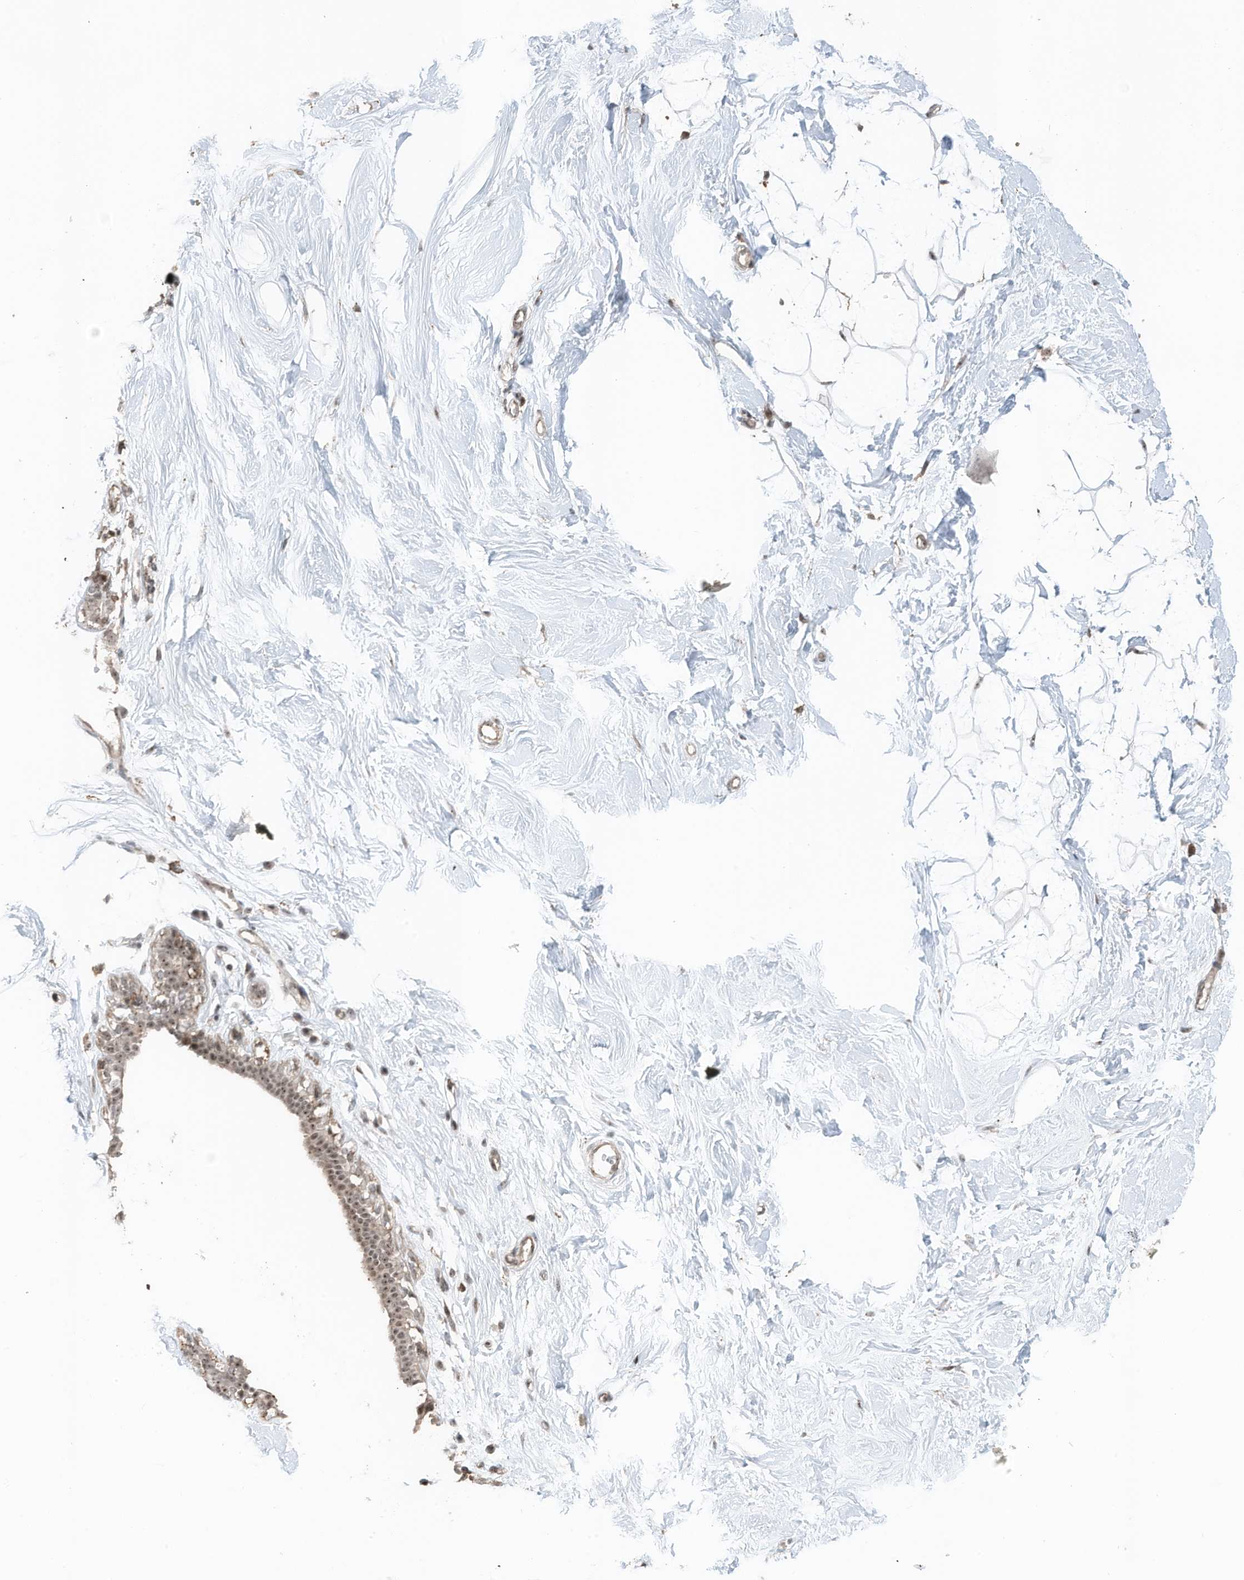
{"staining": {"intensity": "weak", "quantity": "<25%", "location": "nuclear"}, "tissue": "breast", "cell_type": "Adipocytes", "image_type": "normal", "snomed": [{"axis": "morphology", "description": "Normal tissue, NOS"}, {"axis": "topography", "description": "Breast"}], "caption": "This is an immunohistochemistry (IHC) micrograph of benign human breast. There is no expression in adipocytes.", "gene": "UTP3", "patient": {"sex": "female", "age": 26}}